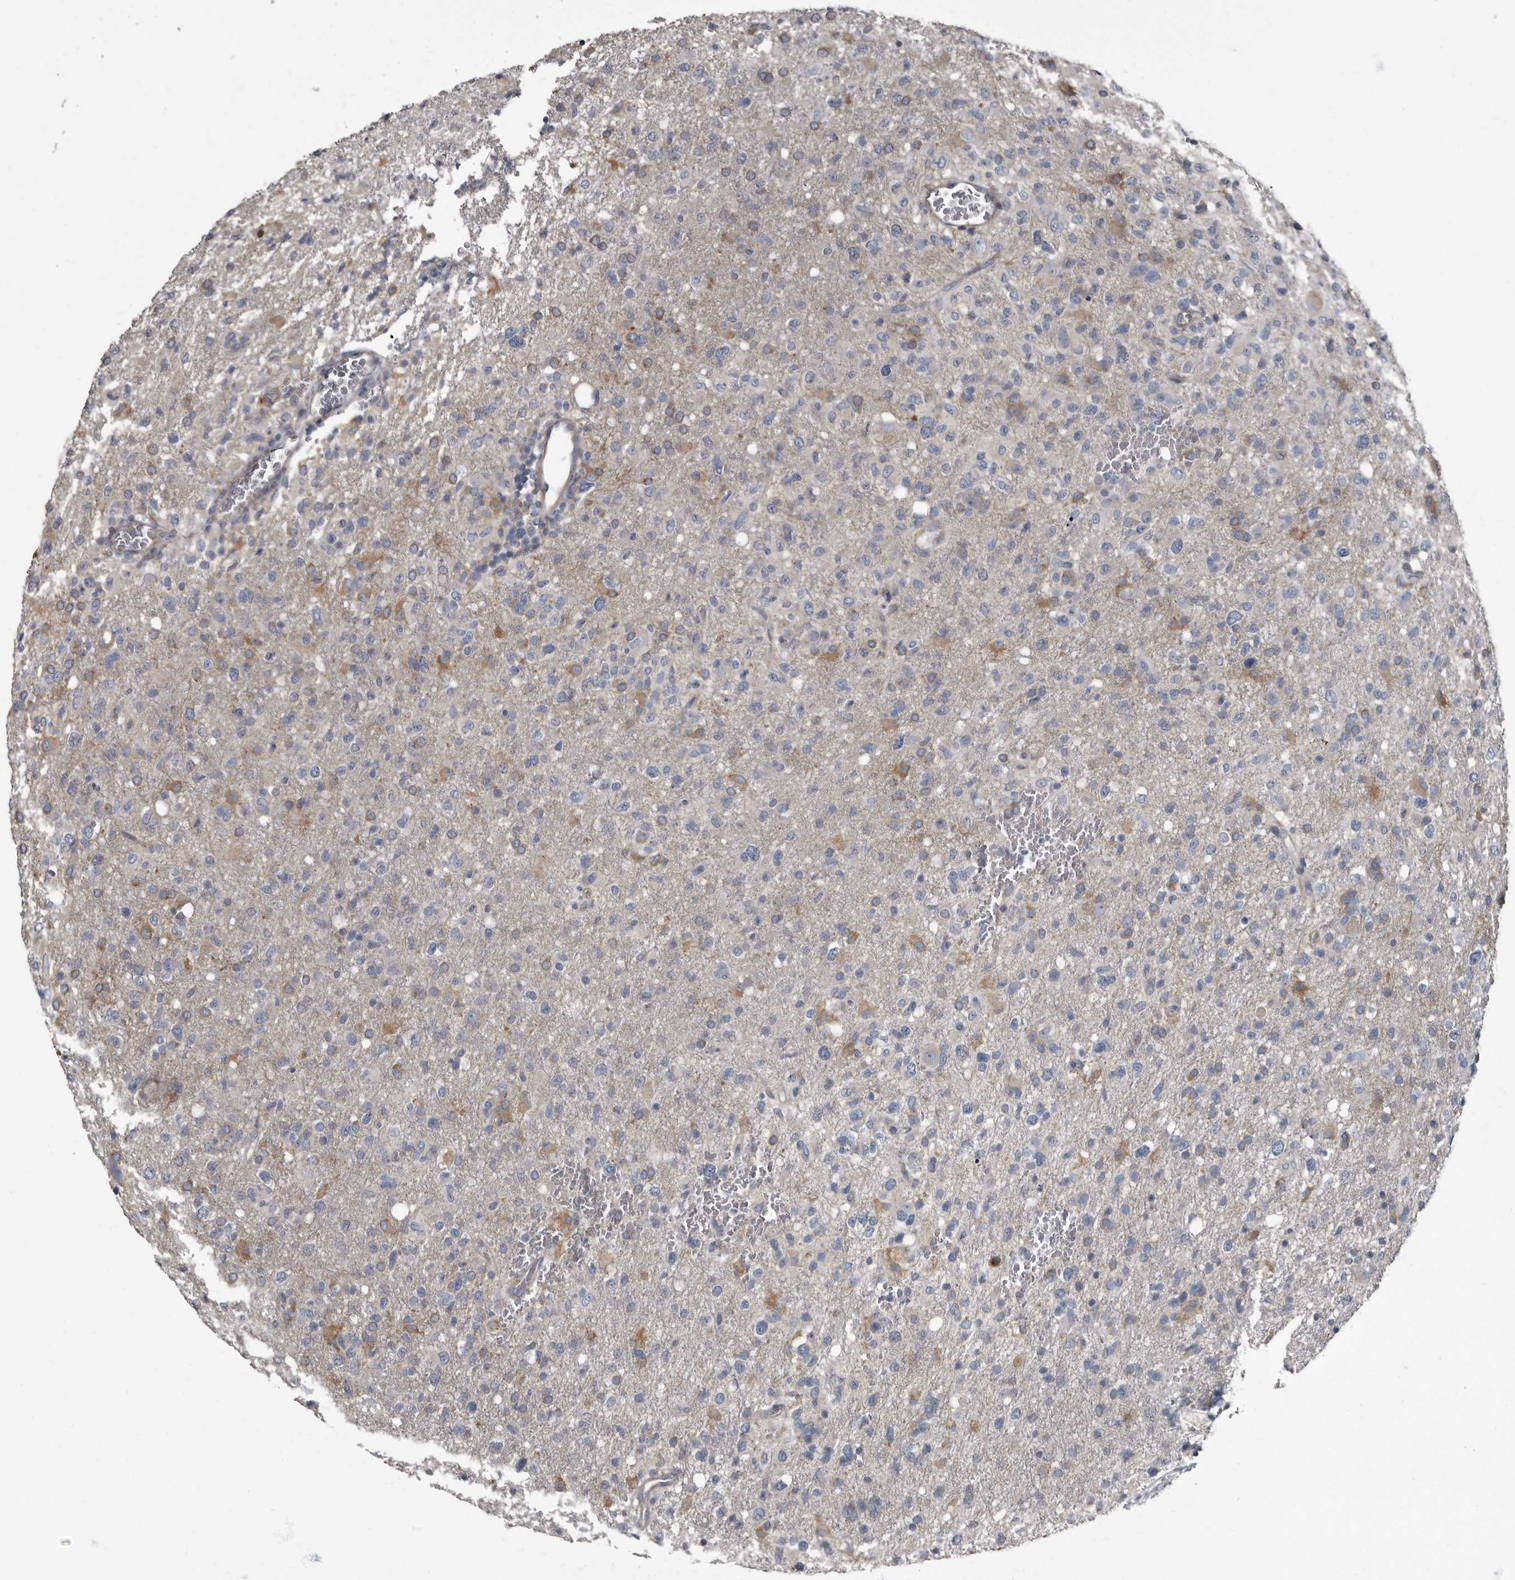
{"staining": {"intensity": "moderate", "quantity": "<25%", "location": "cytoplasmic/membranous"}, "tissue": "glioma", "cell_type": "Tumor cells", "image_type": "cancer", "snomed": [{"axis": "morphology", "description": "Glioma, malignant, High grade"}, {"axis": "topography", "description": "Brain"}], "caption": "High-magnification brightfield microscopy of glioma stained with DAB (3,3'-diaminobenzidine) (brown) and counterstained with hematoxylin (blue). tumor cells exhibit moderate cytoplasmic/membranous staining is present in approximately<25% of cells.", "gene": "TPD52L1", "patient": {"sex": "female", "age": 57}}